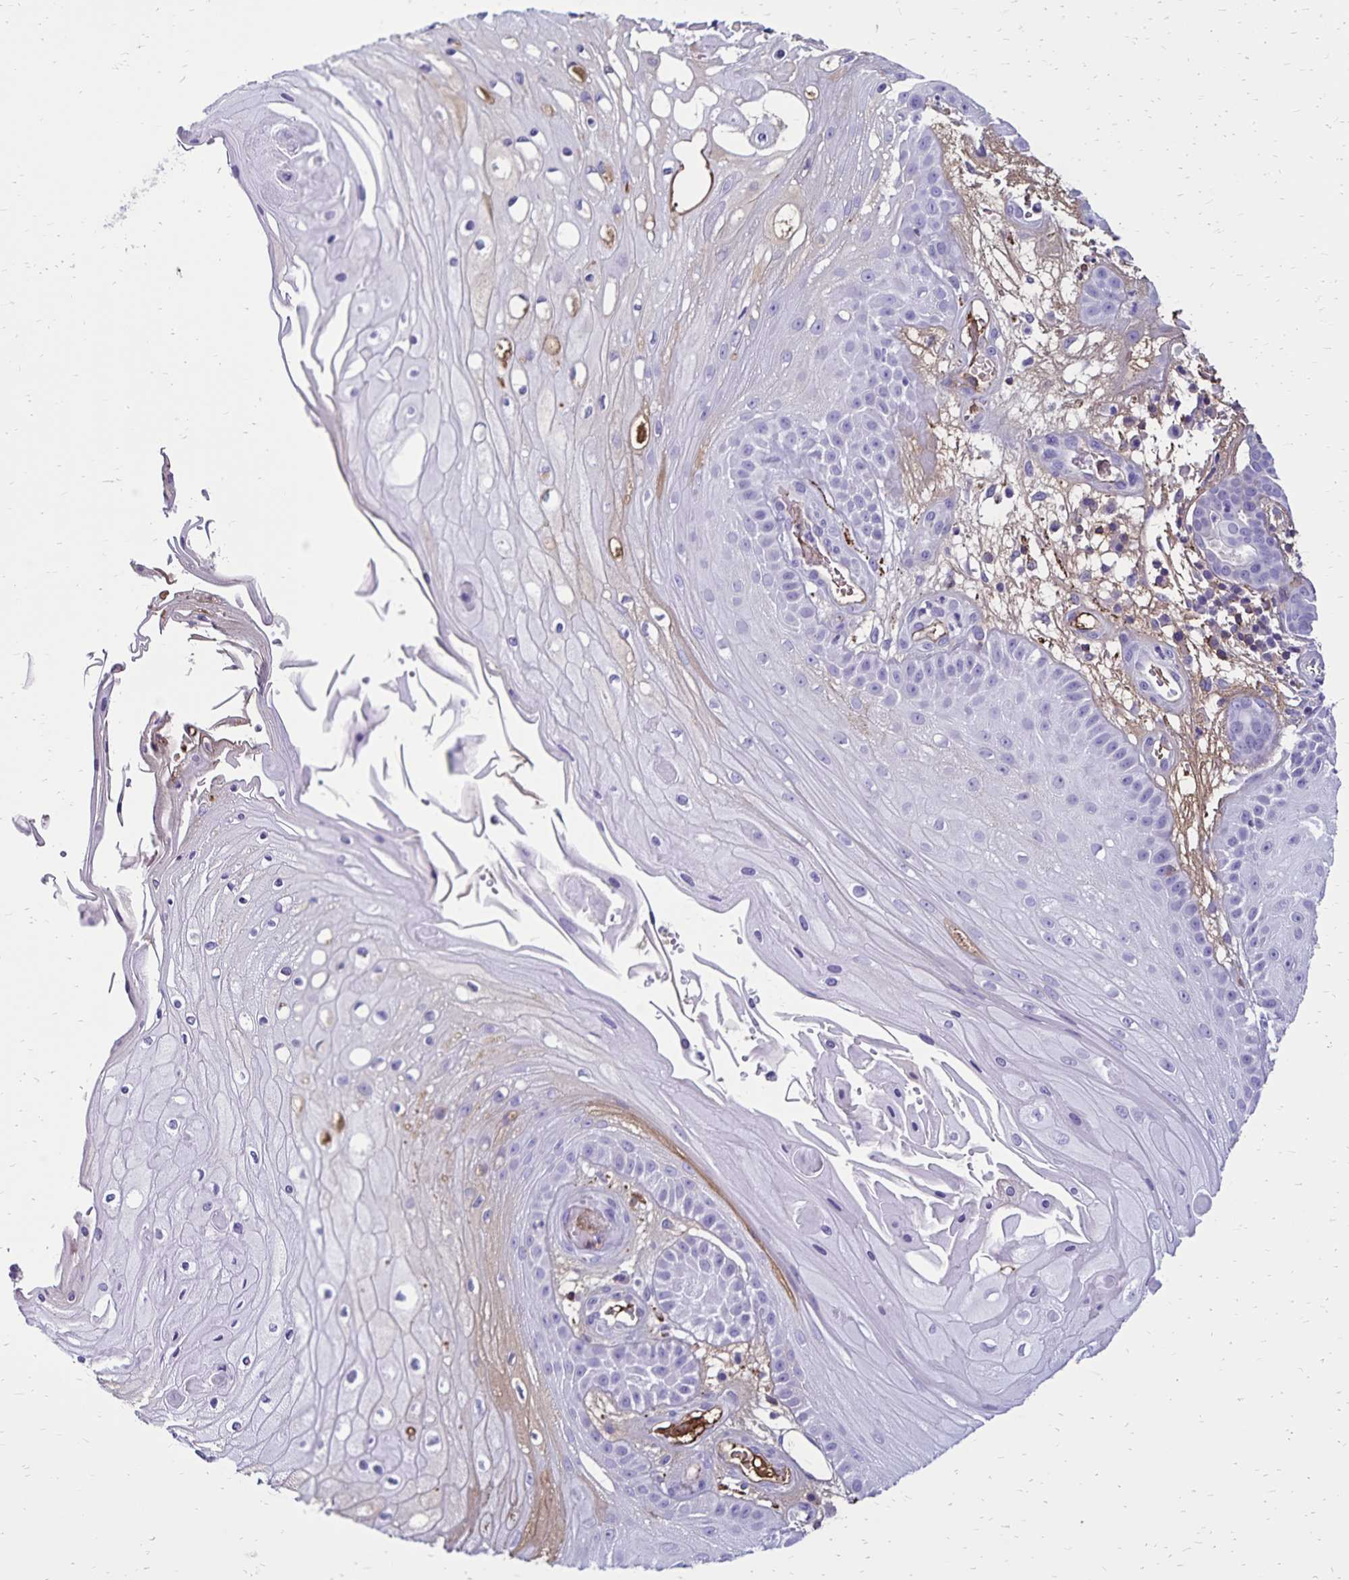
{"staining": {"intensity": "negative", "quantity": "none", "location": "none"}, "tissue": "skin cancer", "cell_type": "Tumor cells", "image_type": "cancer", "snomed": [{"axis": "morphology", "description": "Squamous cell carcinoma, NOS"}, {"axis": "topography", "description": "Skin"}], "caption": "Immunohistochemistry (IHC) of skin squamous cell carcinoma shows no staining in tumor cells.", "gene": "CD27", "patient": {"sex": "male", "age": 70}}